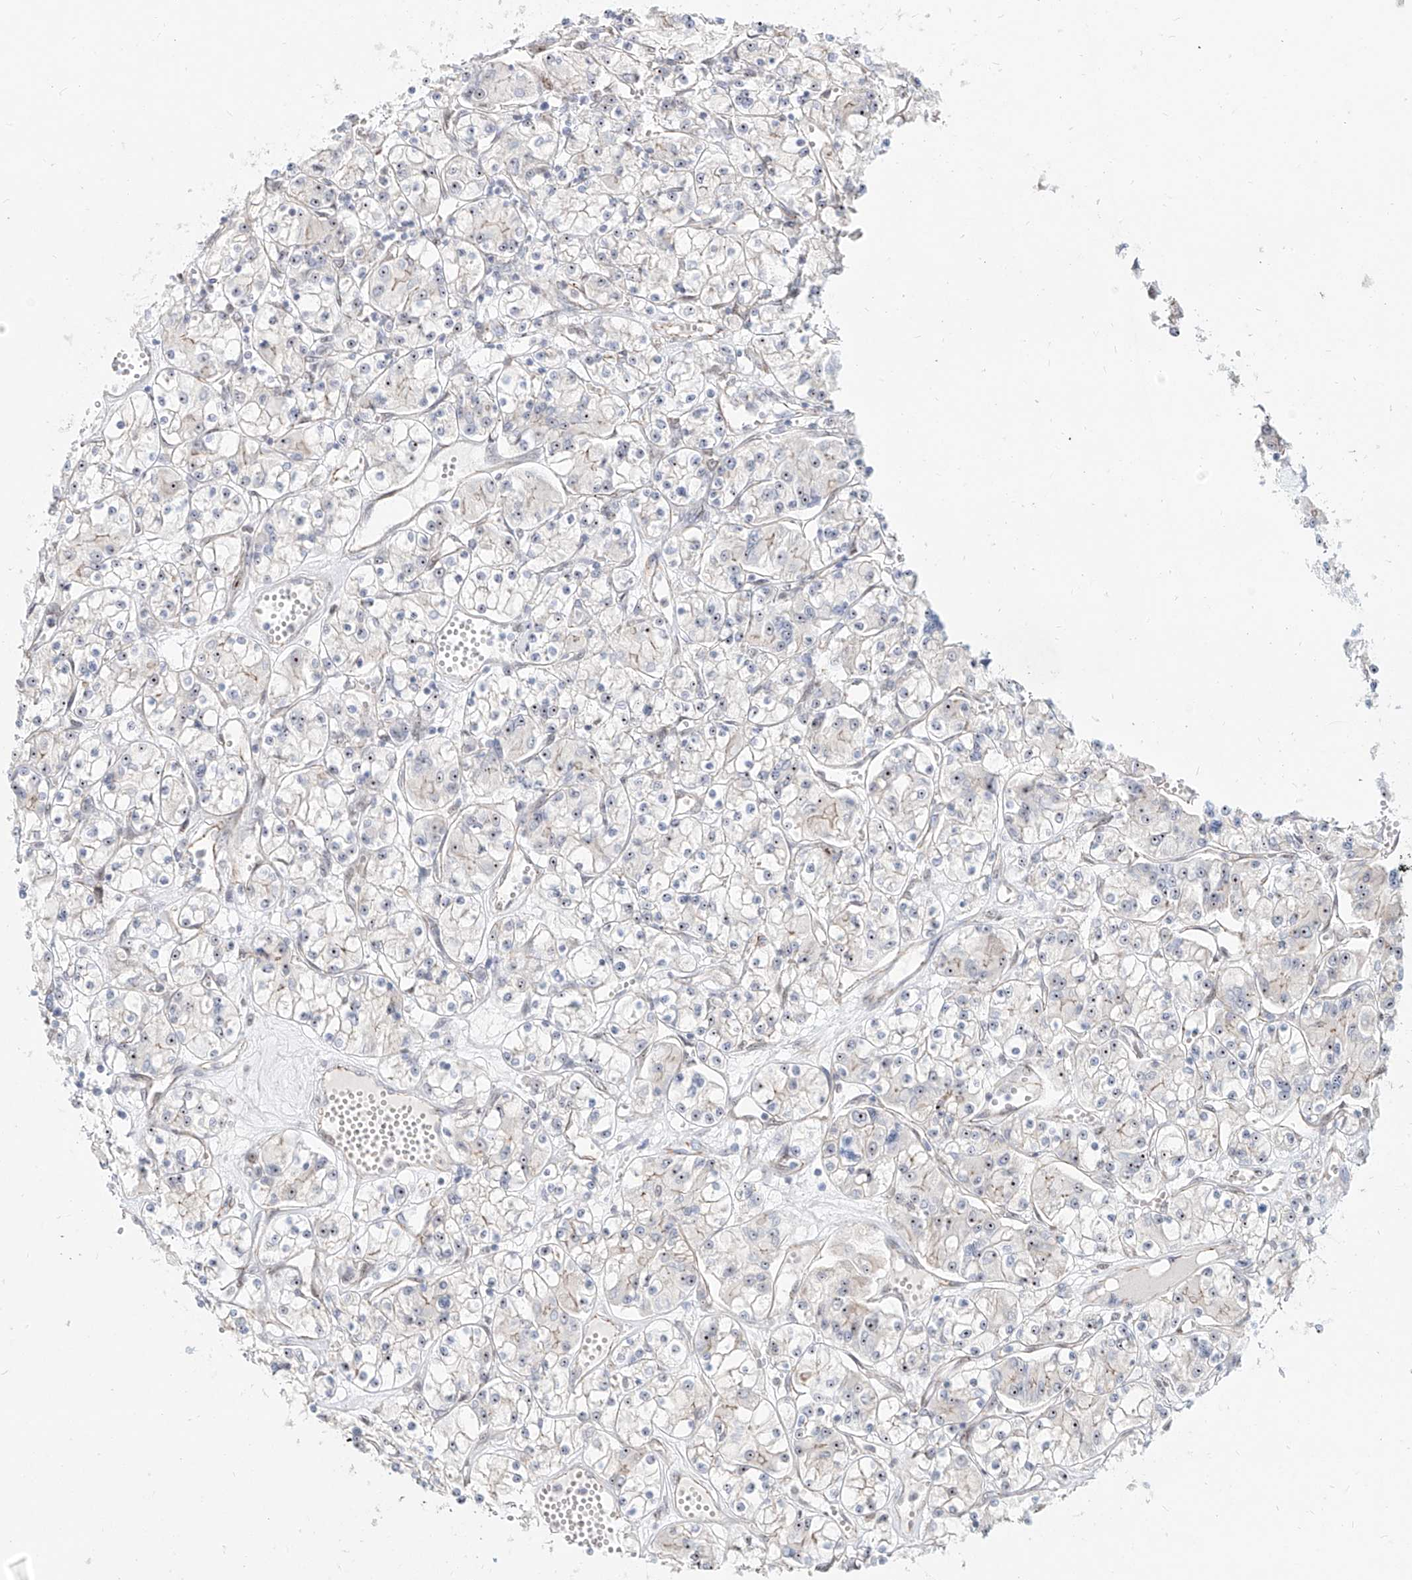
{"staining": {"intensity": "moderate", "quantity": "25%-75%", "location": "nuclear"}, "tissue": "renal cancer", "cell_type": "Tumor cells", "image_type": "cancer", "snomed": [{"axis": "morphology", "description": "Adenocarcinoma, NOS"}, {"axis": "topography", "description": "Kidney"}], "caption": "Human adenocarcinoma (renal) stained for a protein (brown) exhibits moderate nuclear positive staining in about 25%-75% of tumor cells.", "gene": "ZNF710", "patient": {"sex": "female", "age": 59}}